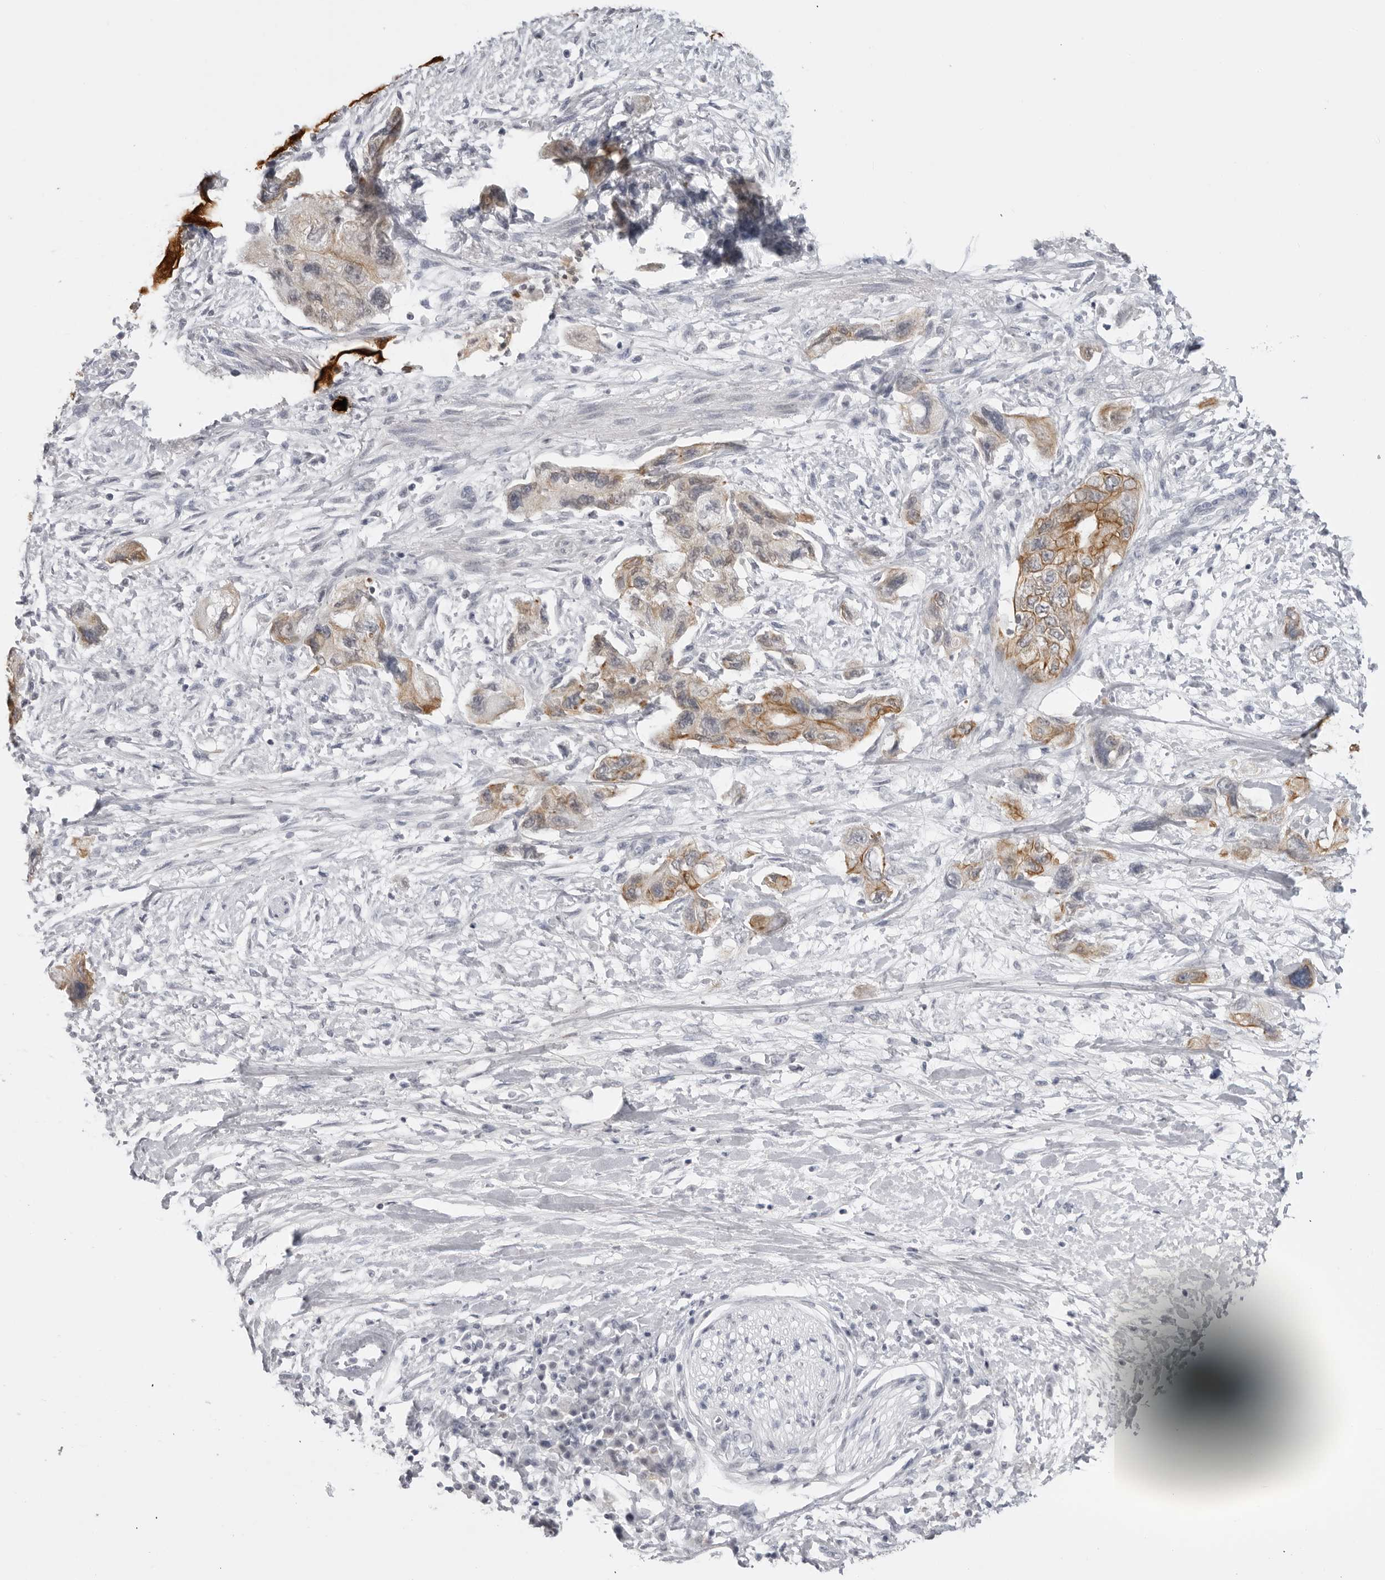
{"staining": {"intensity": "moderate", "quantity": ">75%", "location": "cytoplasmic/membranous"}, "tissue": "pancreatic cancer", "cell_type": "Tumor cells", "image_type": "cancer", "snomed": [{"axis": "morphology", "description": "Adenocarcinoma, NOS"}, {"axis": "topography", "description": "Pancreas"}], "caption": "Tumor cells reveal medium levels of moderate cytoplasmic/membranous expression in about >75% of cells in human adenocarcinoma (pancreatic).", "gene": "SERPINF2", "patient": {"sex": "female", "age": 73}}